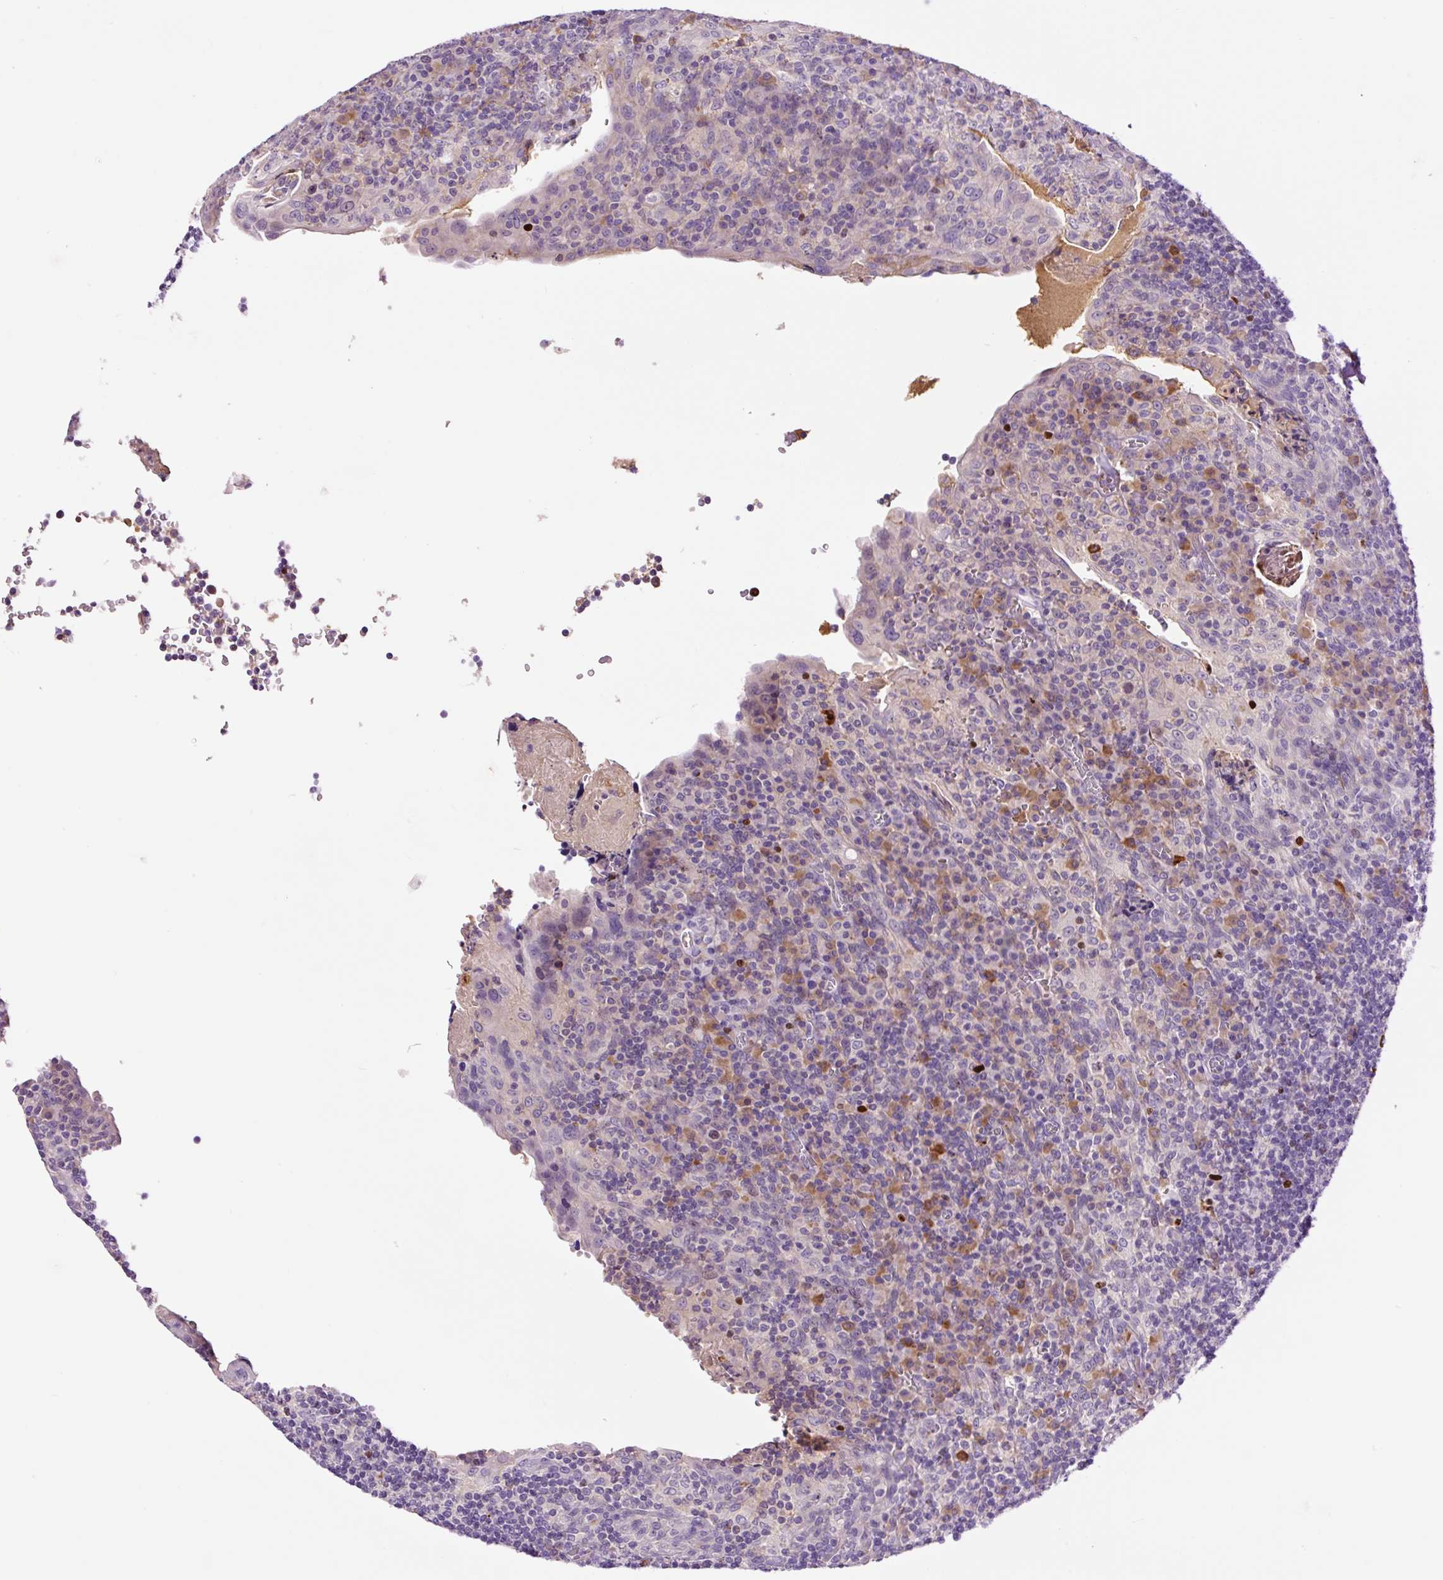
{"staining": {"intensity": "weak", "quantity": "25%-75%", "location": "nuclear"}, "tissue": "tonsil", "cell_type": "Germinal center cells", "image_type": "normal", "snomed": [{"axis": "morphology", "description": "Normal tissue, NOS"}, {"axis": "topography", "description": "Tonsil"}], "caption": "Immunohistochemistry (DAB (3,3'-diaminobenzidine)) staining of normal human tonsil reveals weak nuclear protein positivity in approximately 25%-75% of germinal center cells. (DAB IHC with brightfield microscopy, high magnification).", "gene": "DPPA4", "patient": {"sex": "male", "age": 17}}